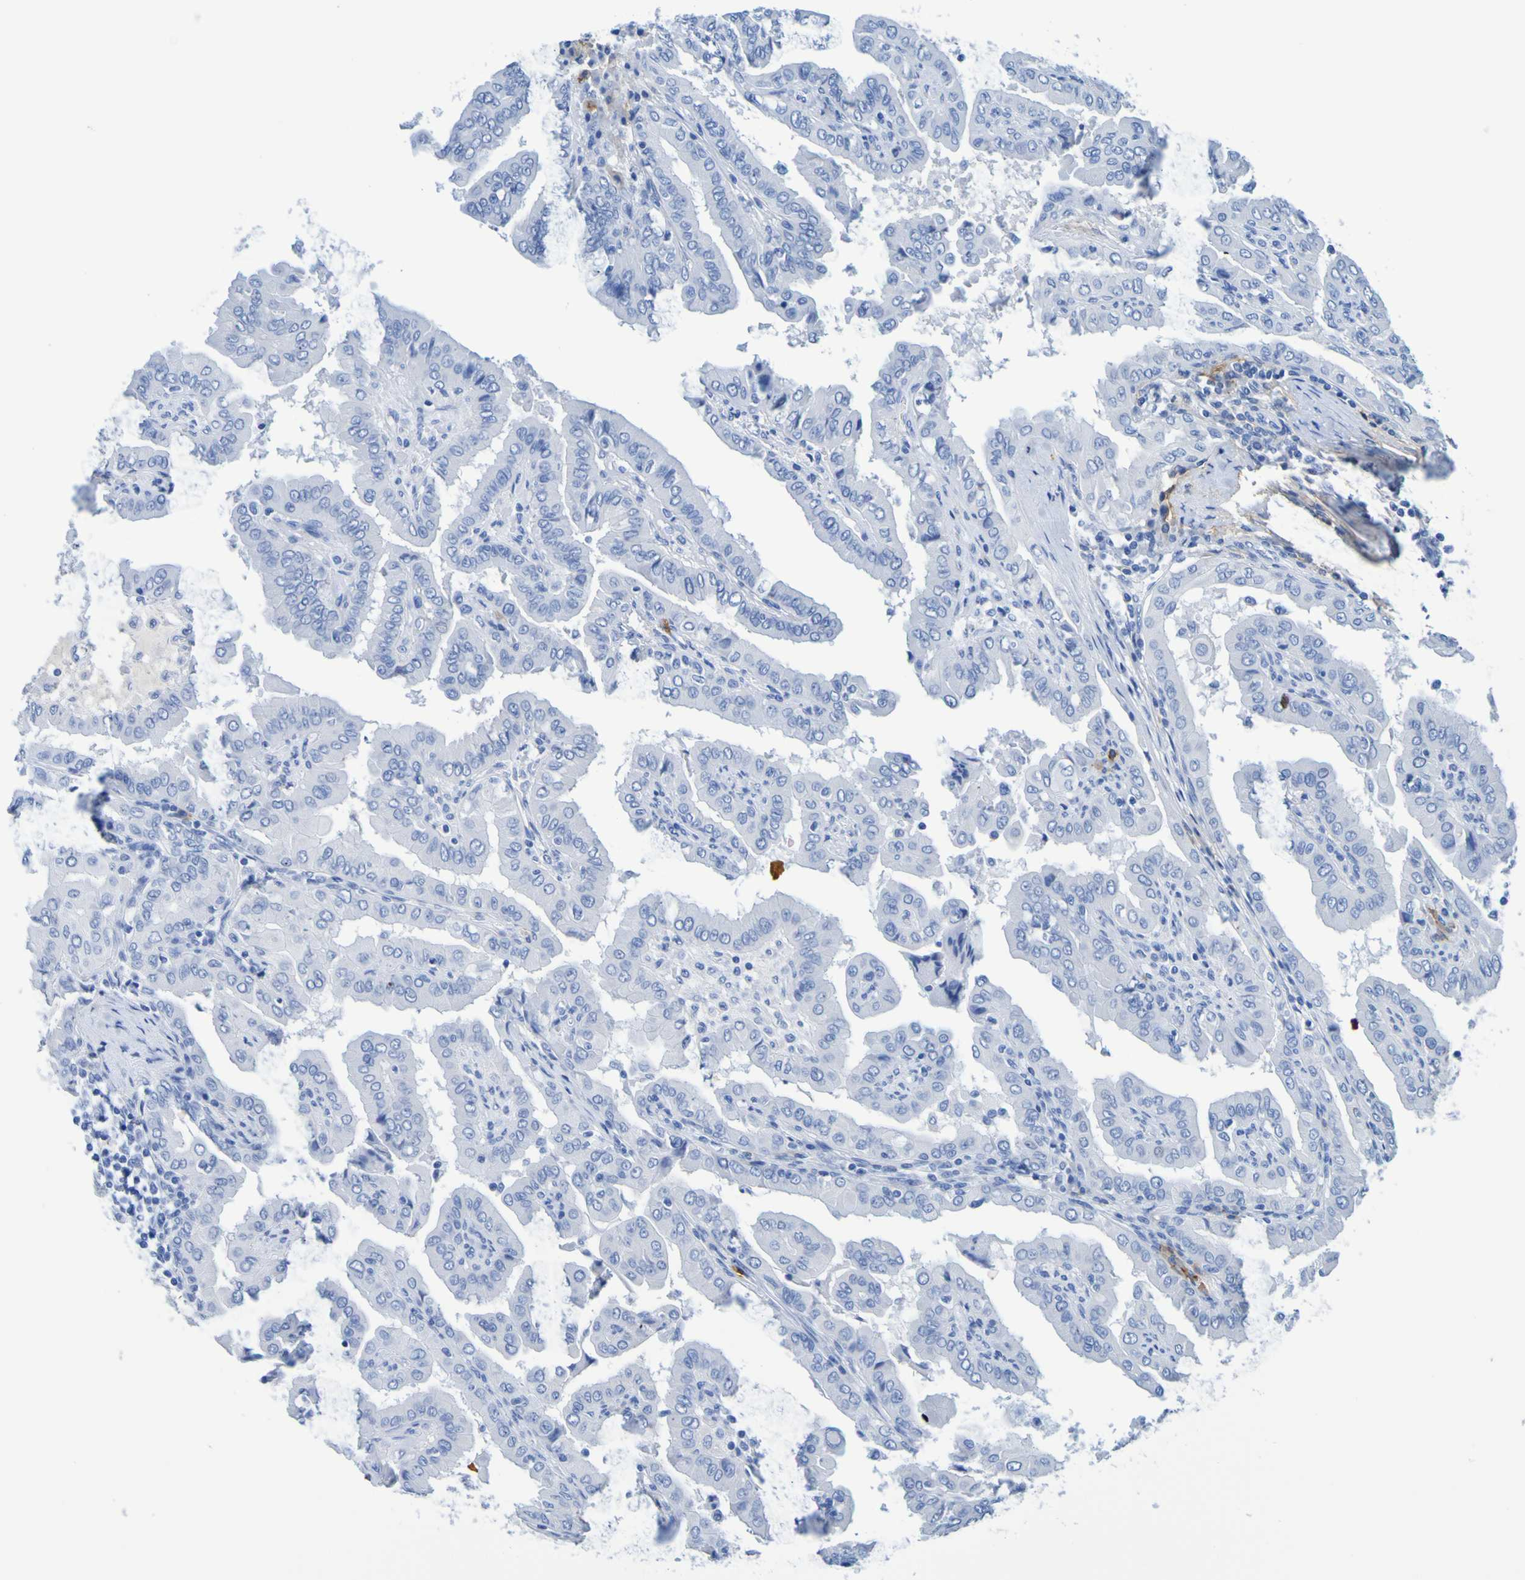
{"staining": {"intensity": "negative", "quantity": "none", "location": "none"}, "tissue": "thyroid cancer", "cell_type": "Tumor cells", "image_type": "cancer", "snomed": [{"axis": "morphology", "description": "Papillary adenocarcinoma, NOS"}, {"axis": "topography", "description": "Thyroid gland"}], "caption": "IHC micrograph of neoplastic tissue: papillary adenocarcinoma (thyroid) stained with DAB (3,3'-diaminobenzidine) displays no significant protein staining in tumor cells.", "gene": "DPEP1", "patient": {"sex": "male", "age": 33}}